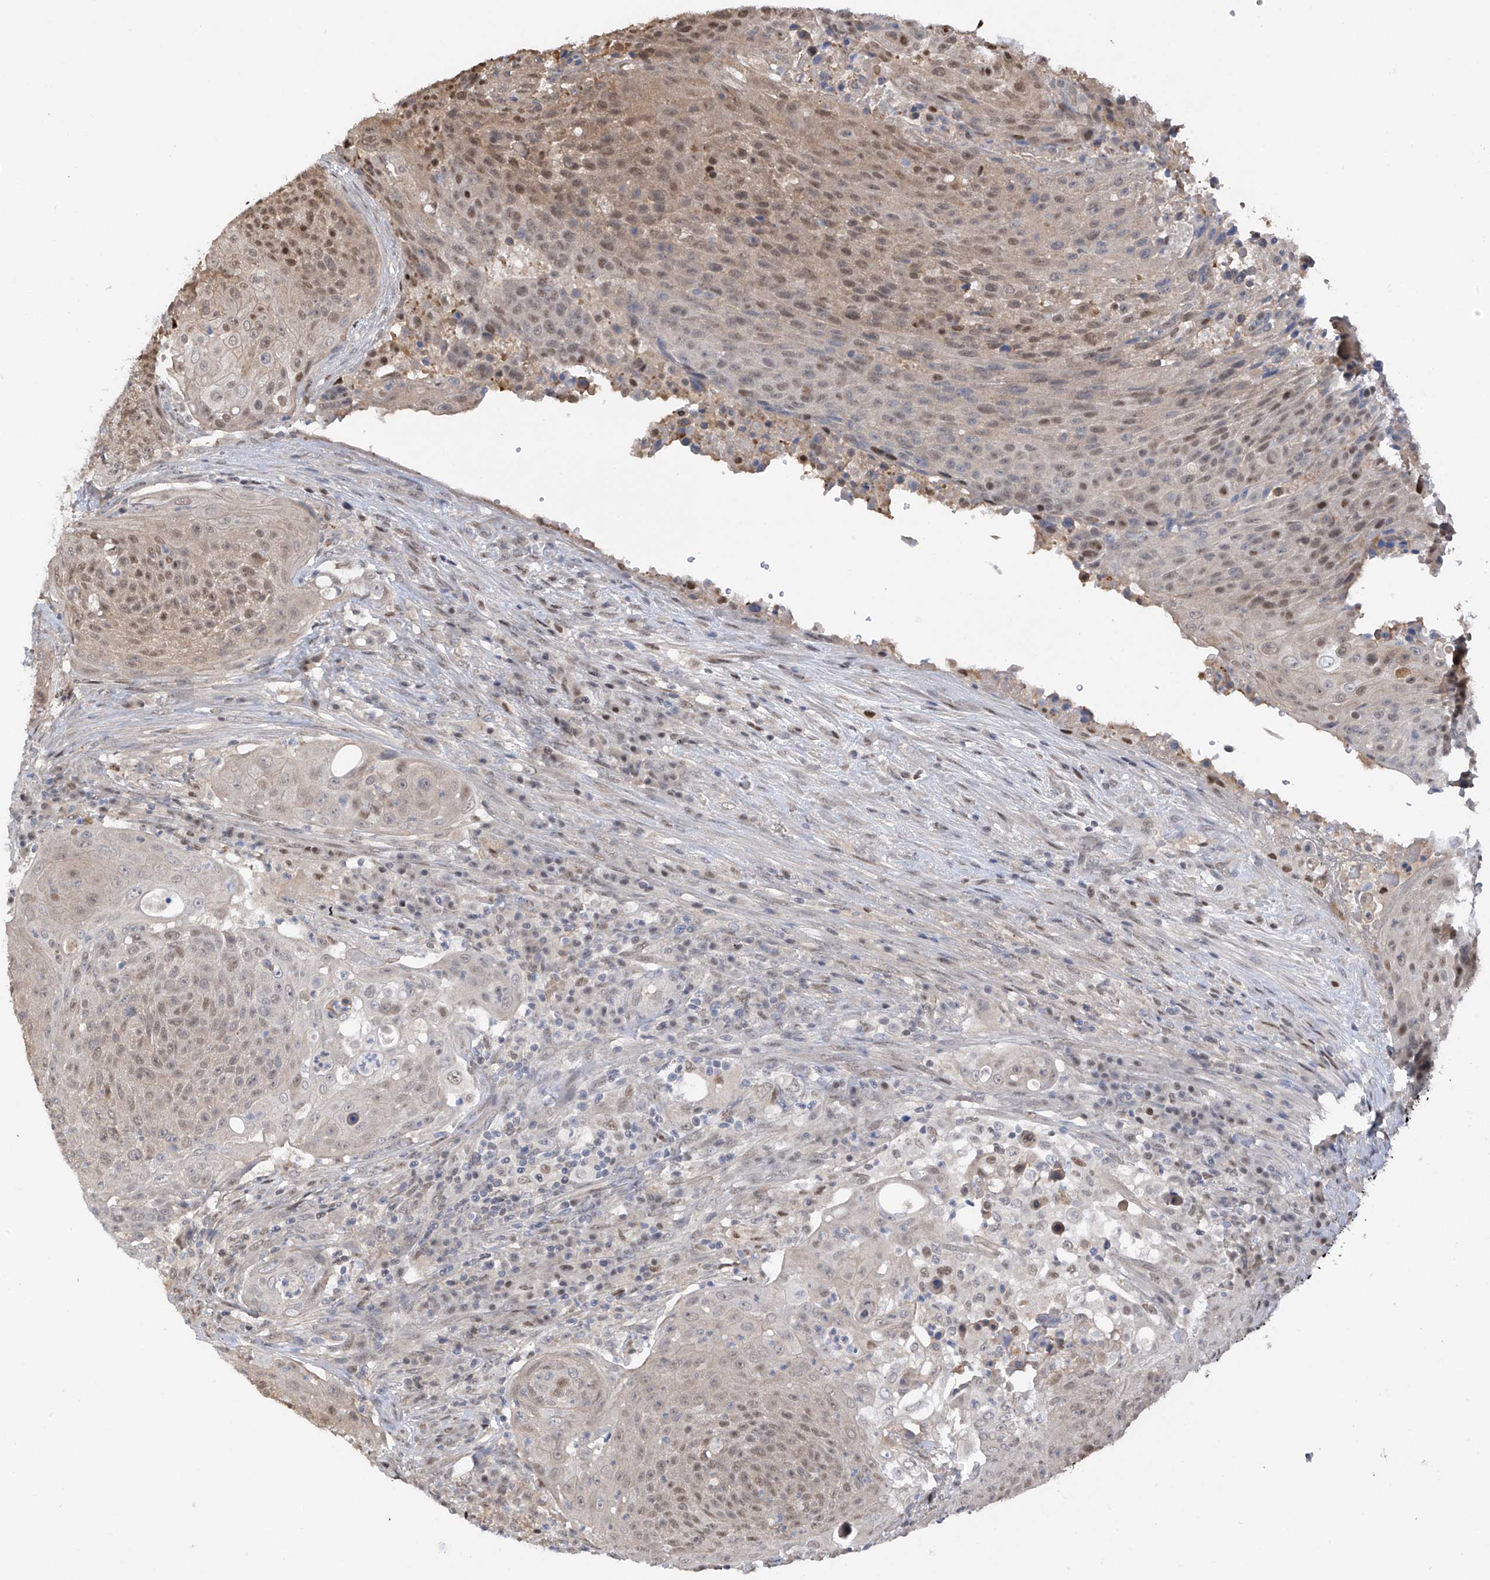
{"staining": {"intensity": "weak", "quantity": "25%-75%", "location": "nuclear"}, "tissue": "urothelial cancer", "cell_type": "Tumor cells", "image_type": "cancer", "snomed": [{"axis": "morphology", "description": "Urothelial carcinoma, High grade"}, {"axis": "topography", "description": "Urinary bladder"}], "caption": "Urothelial cancer stained for a protein exhibits weak nuclear positivity in tumor cells.", "gene": "PMM1", "patient": {"sex": "female", "age": 63}}